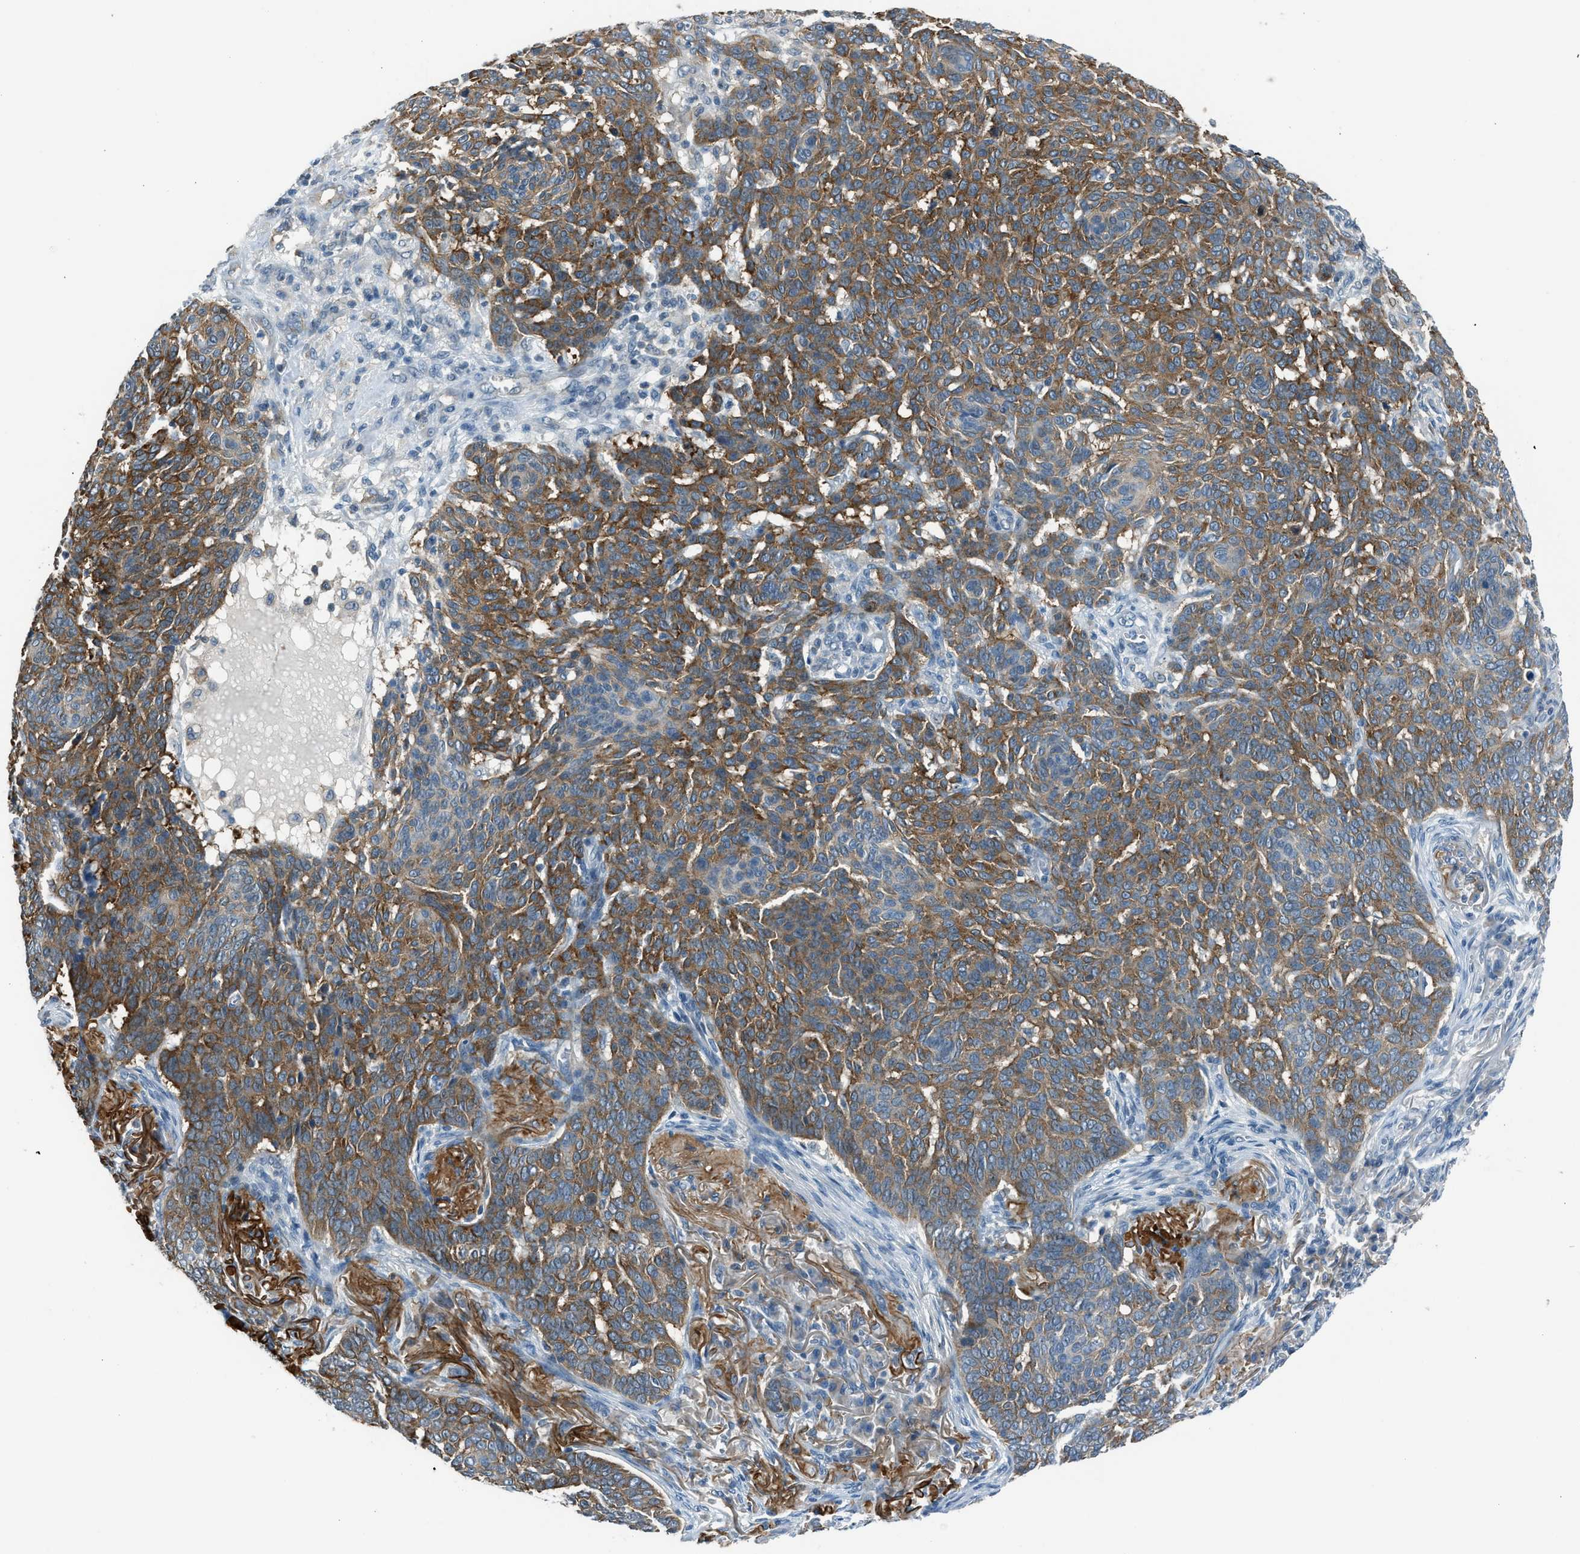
{"staining": {"intensity": "moderate", "quantity": ">75%", "location": "cytoplasmic/membranous"}, "tissue": "skin cancer", "cell_type": "Tumor cells", "image_type": "cancer", "snomed": [{"axis": "morphology", "description": "Basal cell carcinoma"}, {"axis": "topography", "description": "Skin"}], "caption": "A micrograph showing moderate cytoplasmic/membranous expression in about >75% of tumor cells in skin basal cell carcinoma, as visualized by brown immunohistochemical staining.", "gene": "LMLN", "patient": {"sex": "male", "age": 85}}